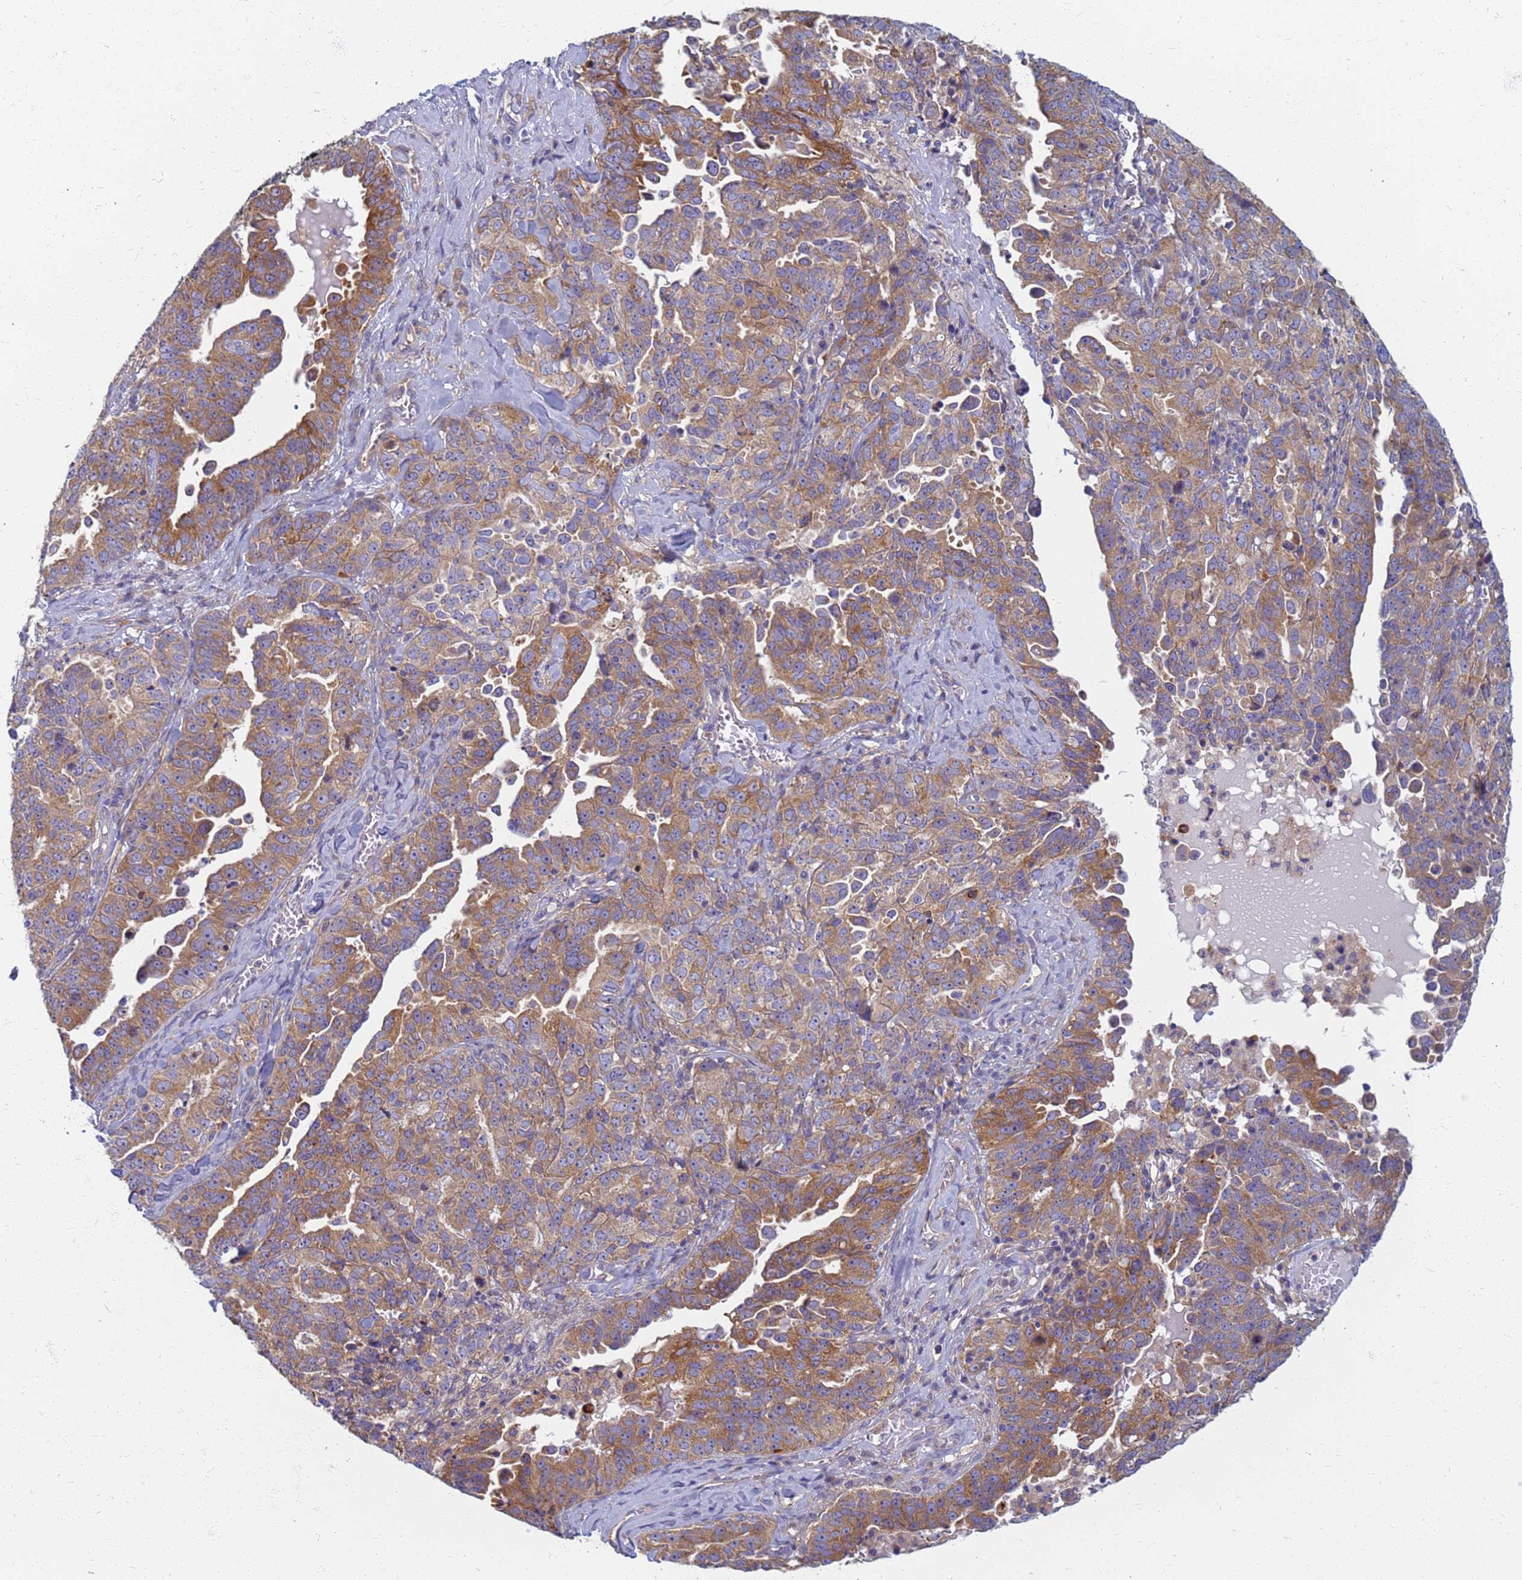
{"staining": {"intensity": "moderate", "quantity": ">75%", "location": "cytoplasmic/membranous"}, "tissue": "ovarian cancer", "cell_type": "Tumor cells", "image_type": "cancer", "snomed": [{"axis": "morphology", "description": "Carcinoma, endometroid"}, {"axis": "topography", "description": "Ovary"}], "caption": "Immunohistochemical staining of human endometroid carcinoma (ovarian) exhibits medium levels of moderate cytoplasmic/membranous staining in approximately >75% of tumor cells. Immunohistochemistry stains the protein of interest in brown and the nuclei are stained blue.", "gene": "EEA1", "patient": {"sex": "female", "age": 62}}